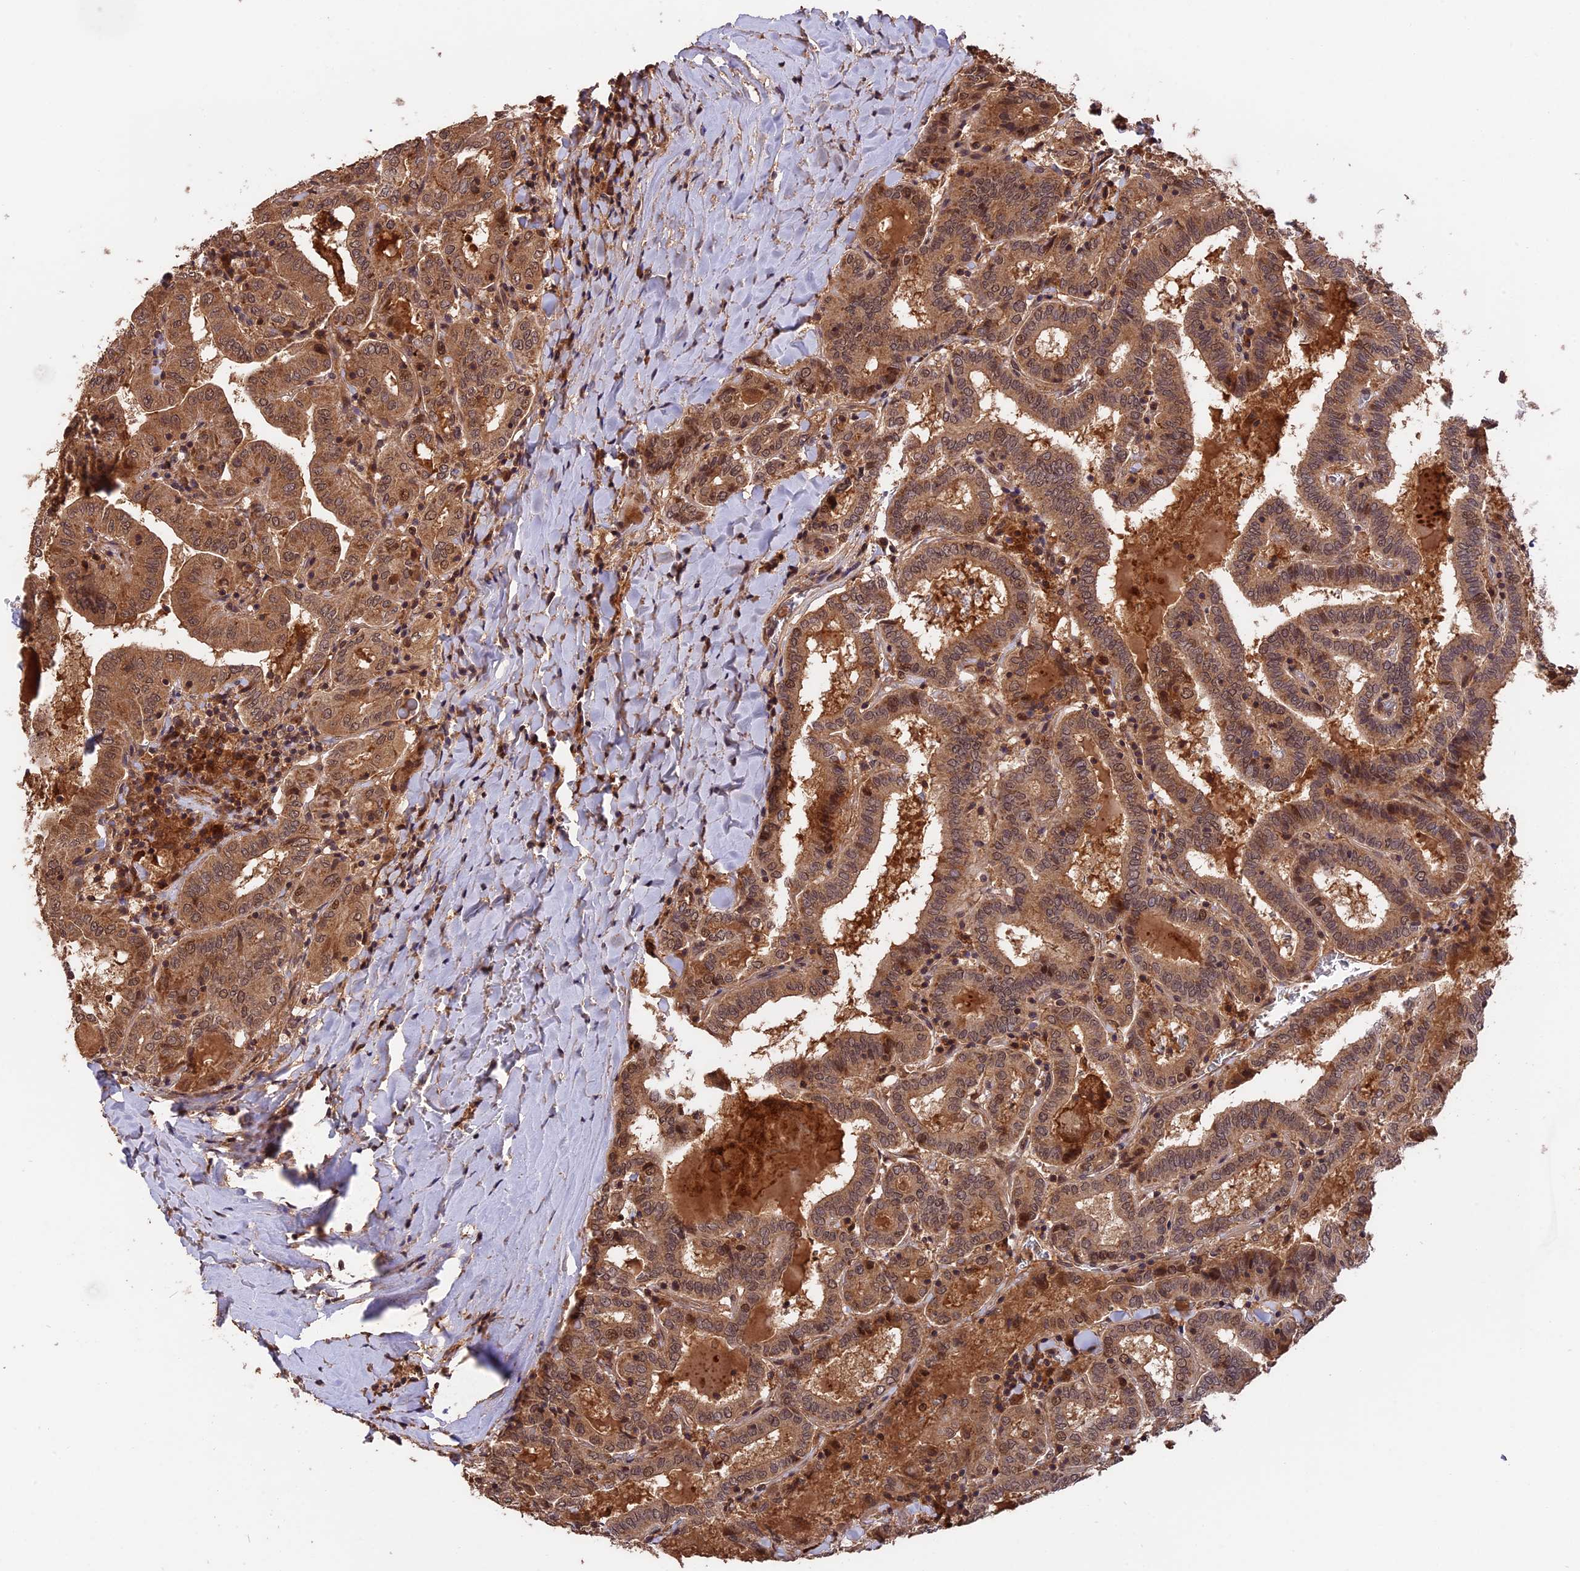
{"staining": {"intensity": "moderate", "quantity": ">75%", "location": "cytoplasmic/membranous,nuclear"}, "tissue": "thyroid cancer", "cell_type": "Tumor cells", "image_type": "cancer", "snomed": [{"axis": "morphology", "description": "Papillary adenocarcinoma, NOS"}, {"axis": "topography", "description": "Thyroid gland"}], "caption": "This photomicrograph demonstrates papillary adenocarcinoma (thyroid) stained with IHC to label a protein in brown. The cytoplasmic/membranous and nuclear of tumor cells show moderate positivity for the protein. Nuclei are counter-stained blue.", "gene": "ESCO1", "patient": {"sex": "female", "age": 72}}